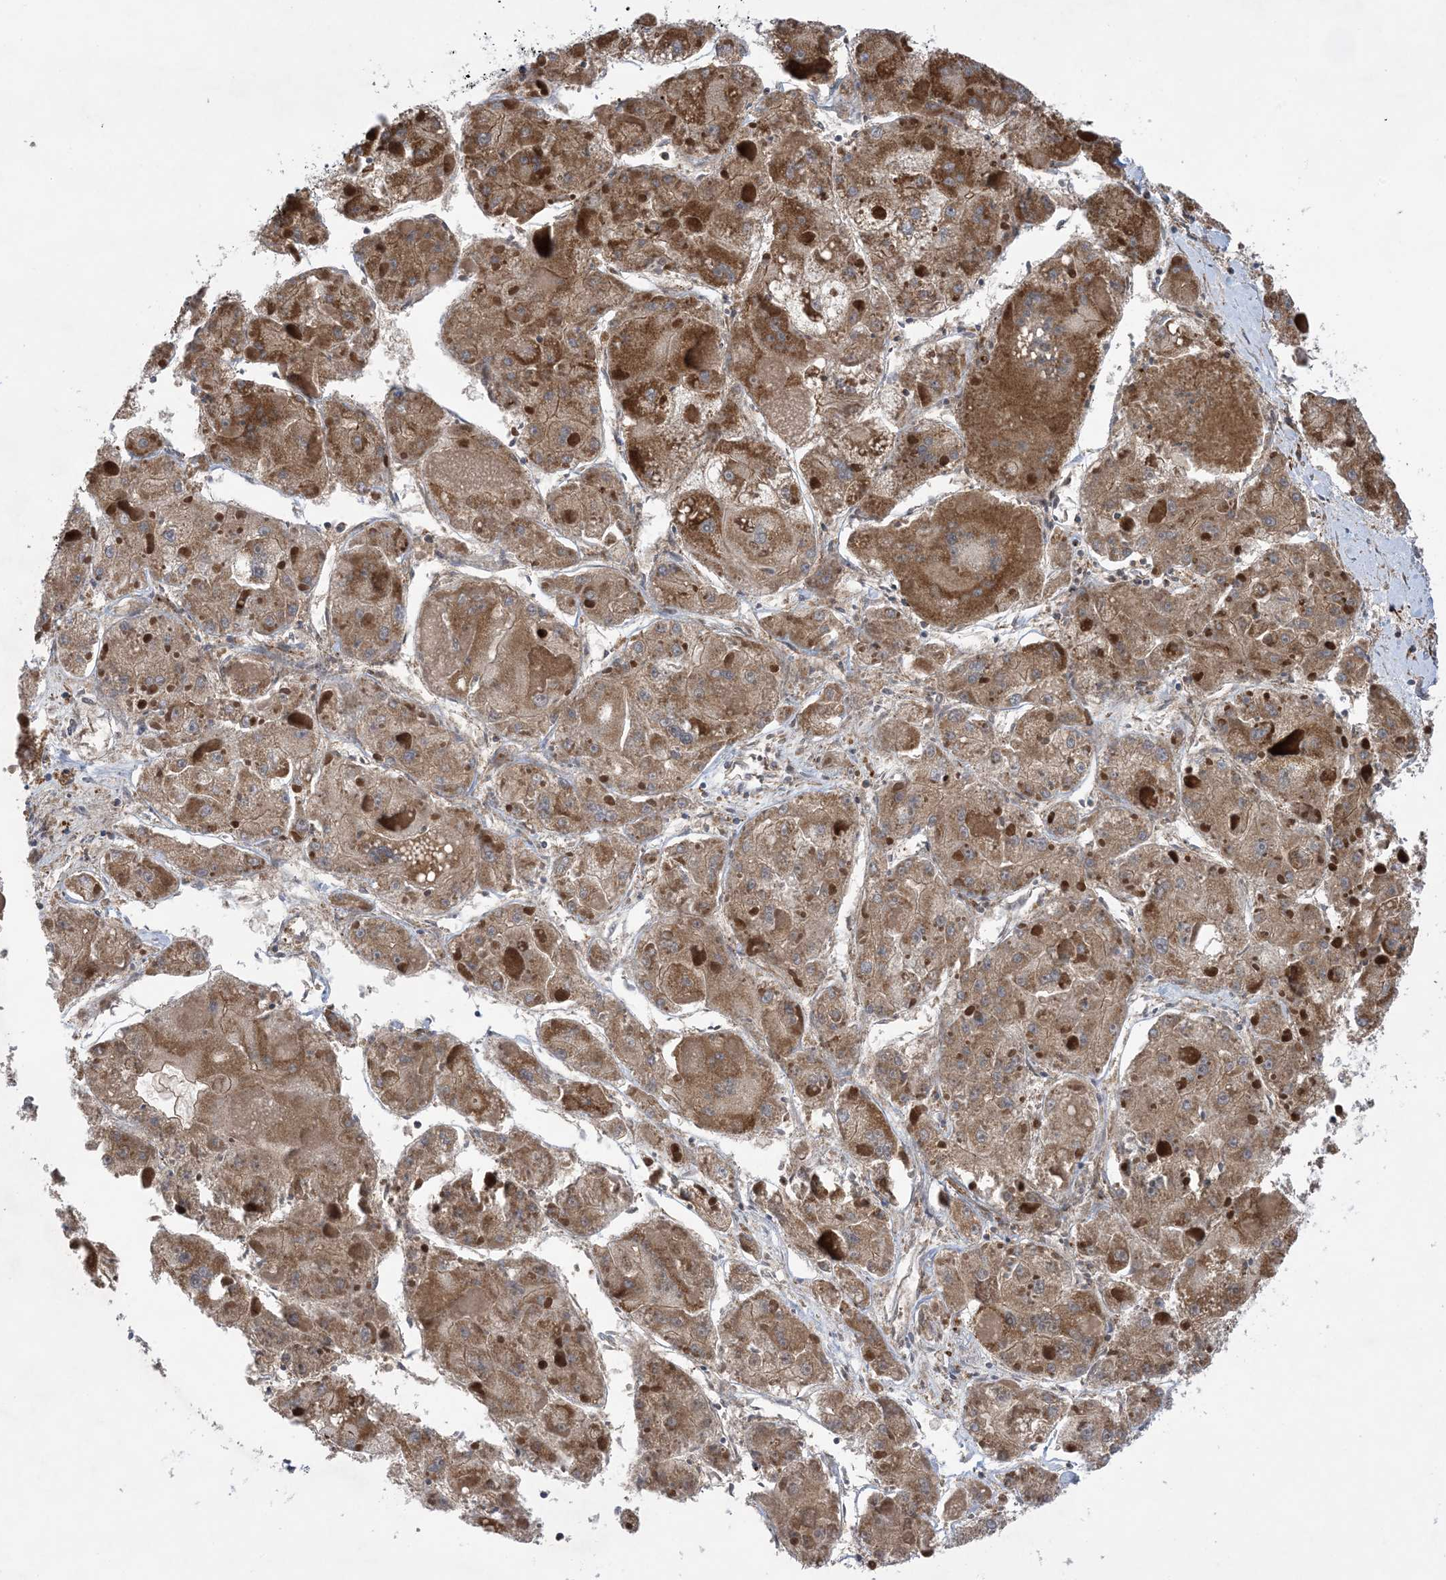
{"staining": {"intensity": "moderate", "quantity": ">75%", "location": "cytoplasmic/membranous"}, "tissue": "liver cancer", "cell_type": "Tumor cells", "image_type": "cancer", "snomed": [{"axis": "morphology", "description": "Carcinoma, Hepatocellular, NOS"}, {"axis": "topography", "description": "Liver"}], "caption": "Immunohistochemical staining of liver hepatocellular carcinoma shows medium levels of moderate cytoplasmic/membranous protein expression in approximately >75% of tumor cells. (IHC, brightfield microscopy, high magnification).", "gene": "ZNF8", "patient": {"sex": "female", "age": 73}}